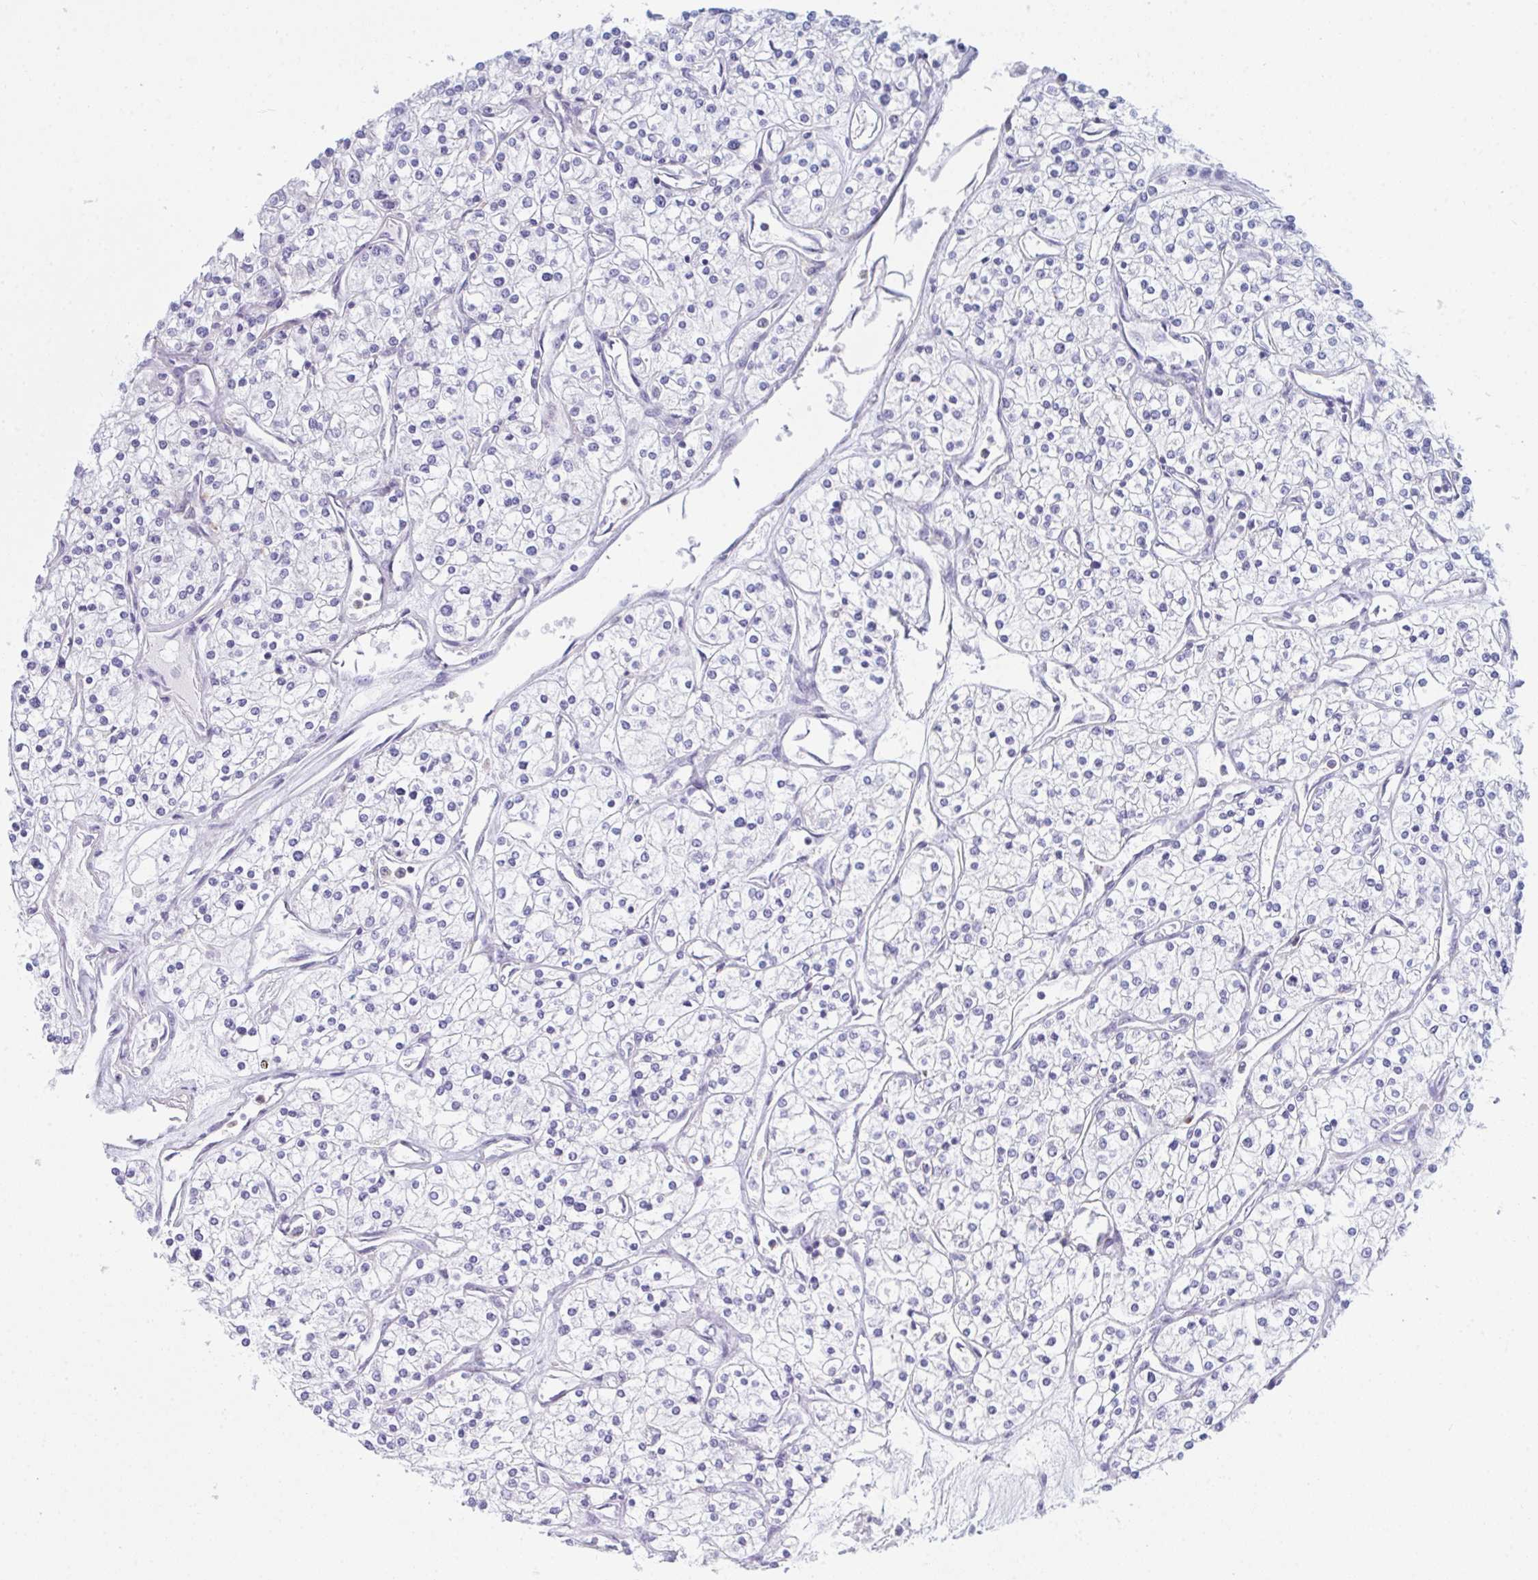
{"staining": {"intensity": "negative", "quantity": "none", "location": "none"}, "tissue": "renal cancer", "cell_type": "Tumor cells", "image_type": "cancer", "snomed": [{"axis": "morphology", "description": "Adenocarcinoma, NOS"}, {"axis": "topography", "description": "Kidney"}], "caption": "A photomicrograph of renal adenocarcinoma stained for a protein exhibits no brown staining in tumor cells. The staining is performed using DAB brown chromogen with nuclei counter-stained in using hematoxylin.", "gene": "MYO1F", "patient": {"sex": "male", "age": 80}}